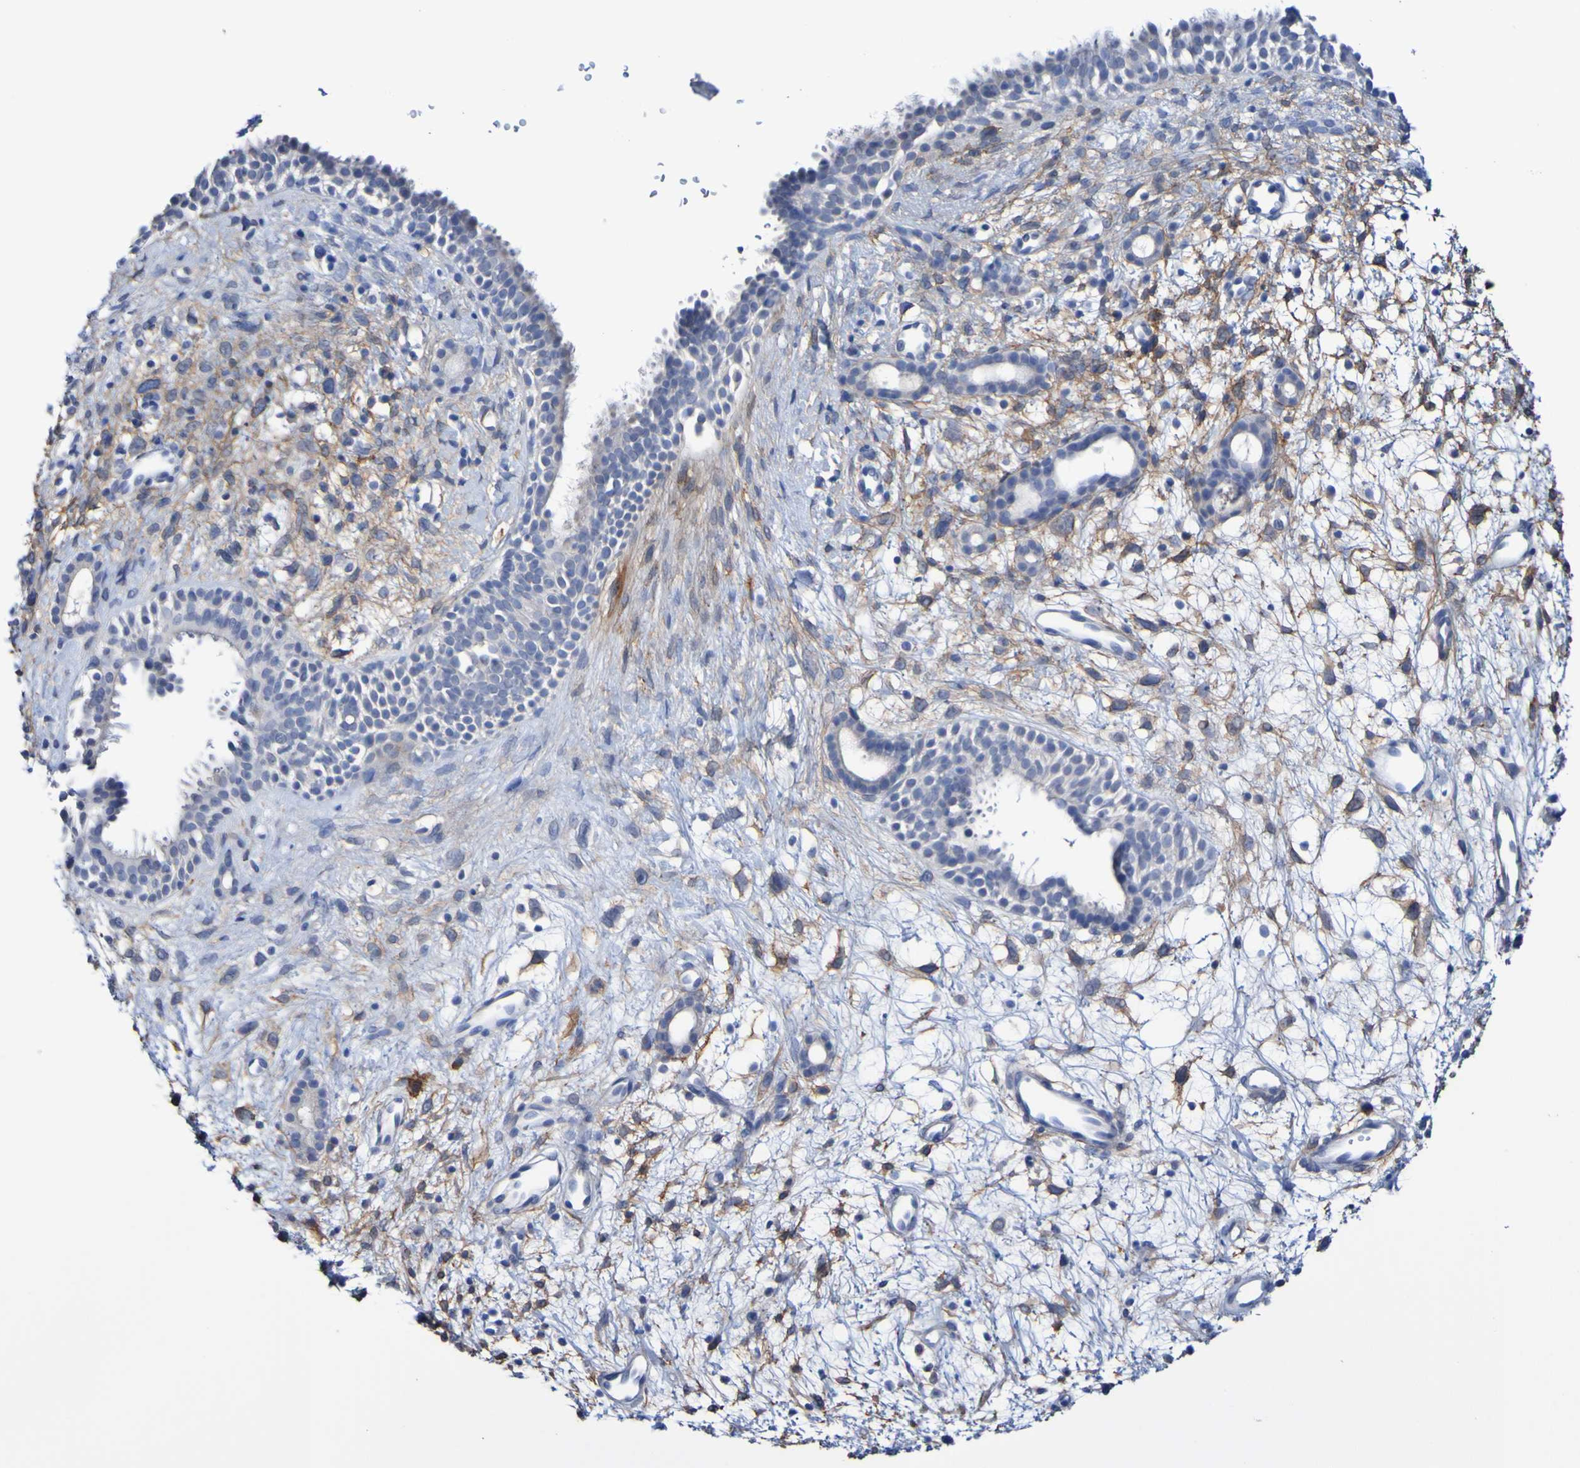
{"staining": {"intensity": "weak", "quantity": "25%-75%", "location": "cytoplasmic/membranous"}, "tissue": "nasopharynx", "cell_type": "Respiratory epithelial cells", "image_type": "normal", "snomed": [{"axis": "morphology", "description": "Normal tissue, NOS"}, {"axis": "topography", "description": "Nasopharynx"}], "caption": "Immunohistochemistry micrograph of benign nasopharynx: human nasopharynx stained using IHC demonstrates low levels of weak protein expression localized specifically in the cytoplasmic/membranous of respiratory epithelial cells, appearing as a cytoplasmic/membranous brown color.", "gene": "SGCB", "patient": {"sex": "male", "age": 22}}